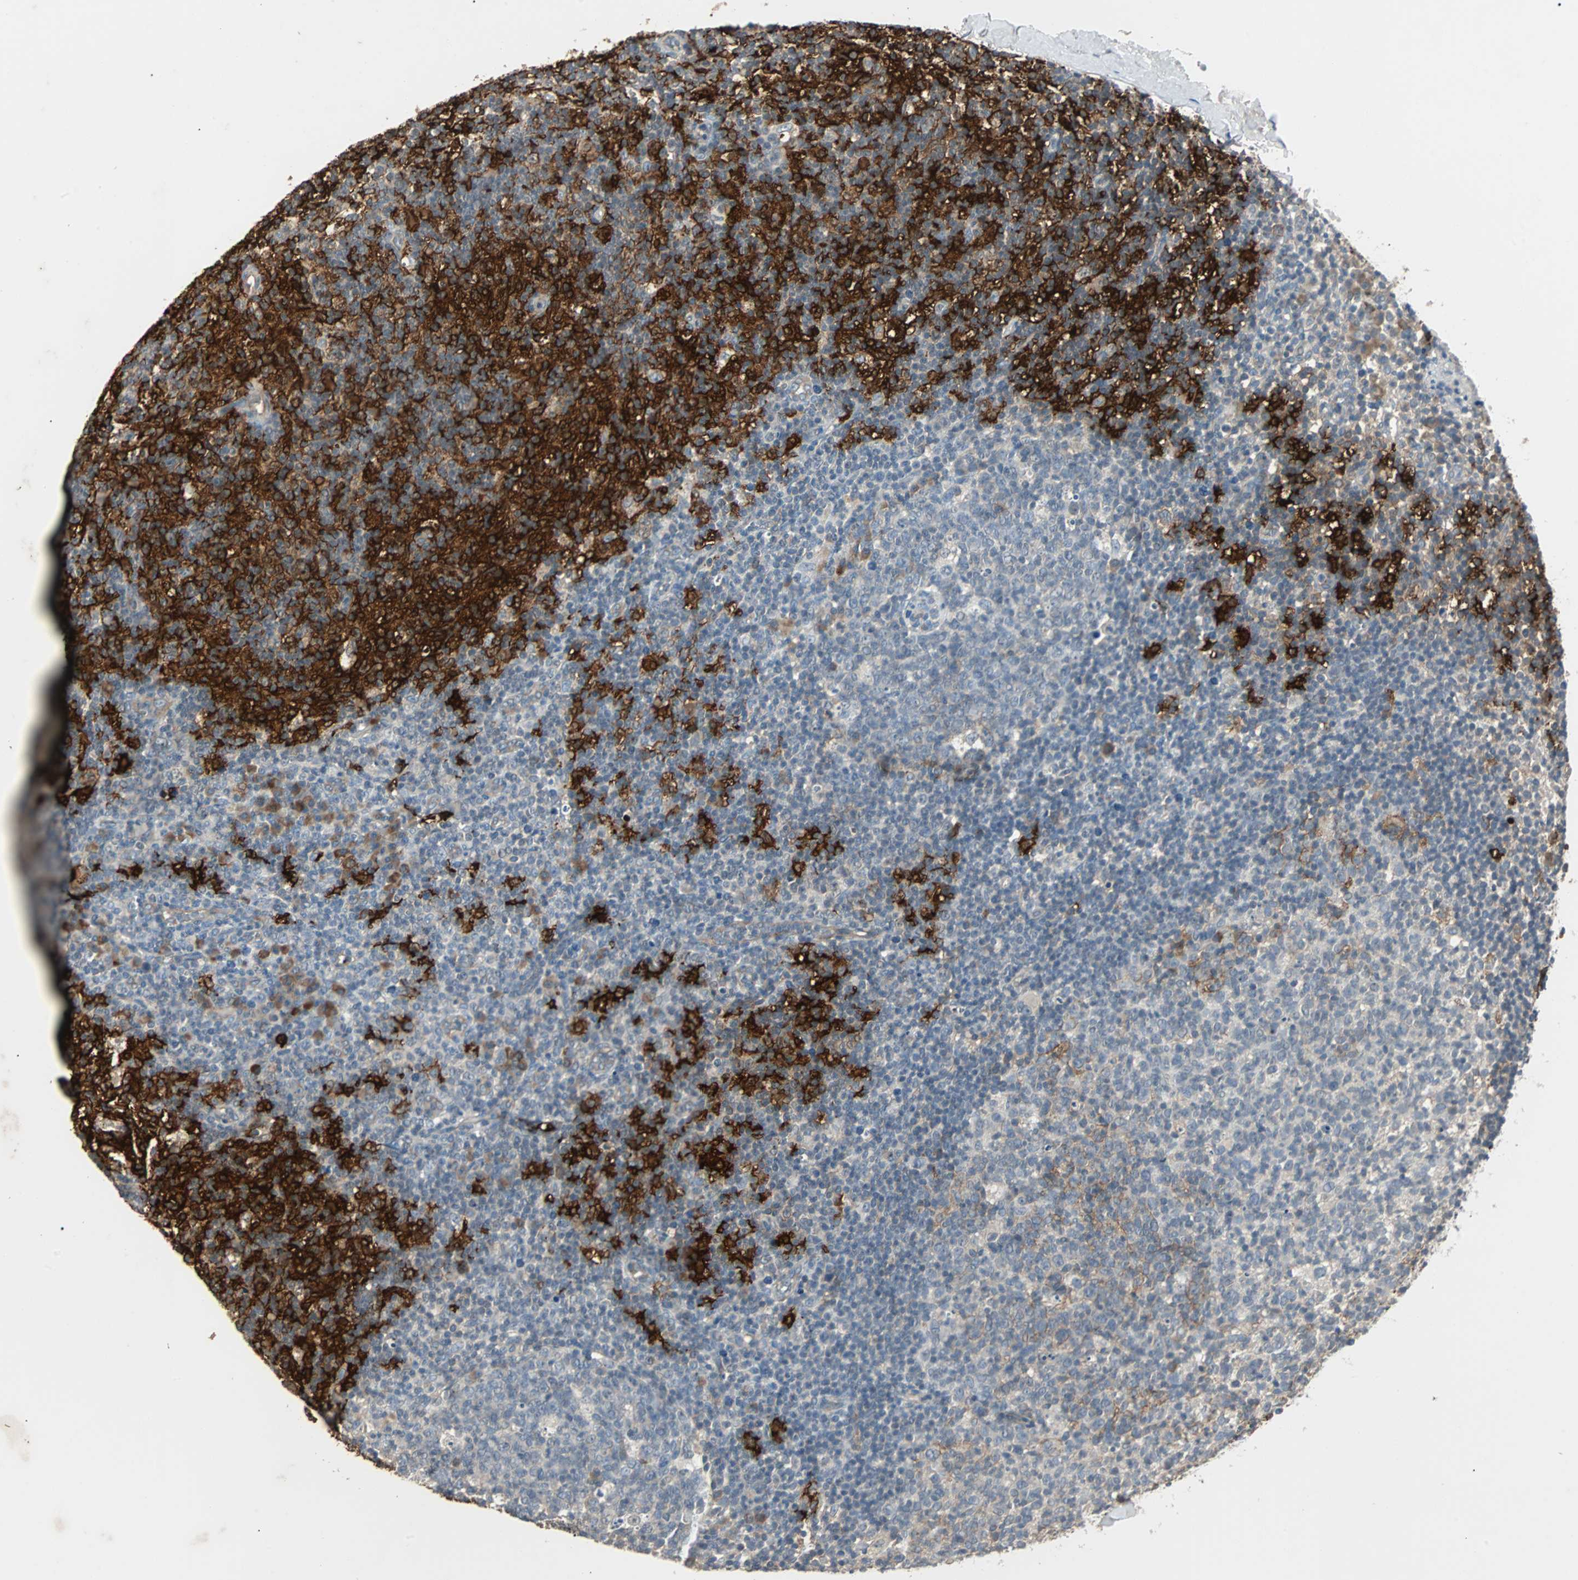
{"staining": {"intensity": "moderate", "quantity": "<25%", "location": "cytoplasmic/membranous"}, "tissue": "lymph node", "cell_type": "Germinal center cells", "image_type": "normal", "snomed": [{"axis": "morphology", "description": "Normal tissue, NOS"}, {"axis": "morphology", "description": "Inflammation, NOS"}, {"axis": "topography", "description": "Lymph node"}], "caption": "Approximately <25% of germinal center cells in normal lymph node show moderate cytoplasmic/membranous protein expression as visualized by brown immunohistochemical staining.", "gene": "CMC2", "patient": {"sex": "male", "age": 55}}